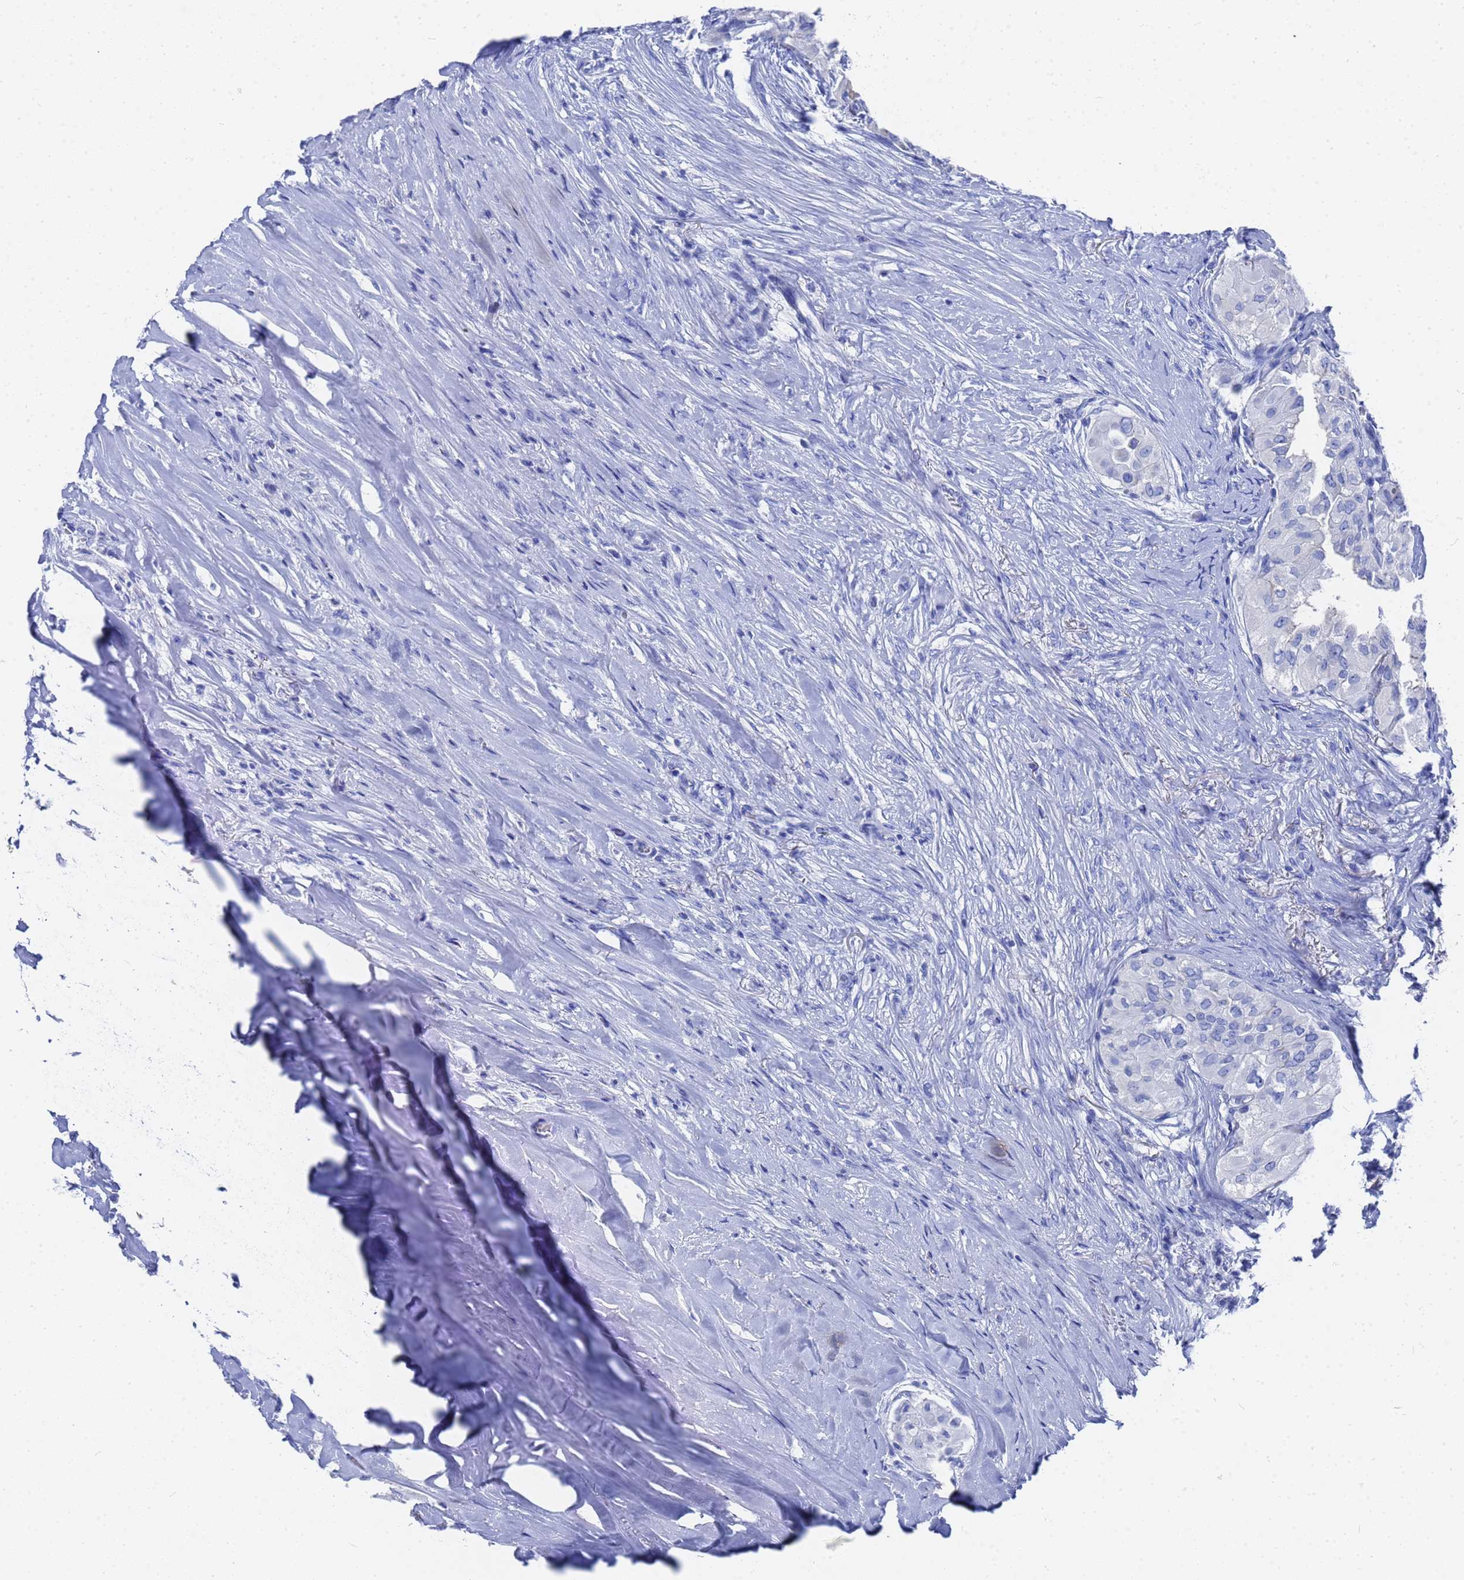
{"staining": {"intensity": "negative", "quantity": "none", "location": "none"}, "tissue": "thyroid cancer", "cell_type": "Tumor cells", "image_type": "cancer", "snomed": [{"axis": "morphology", "description": "Papillary adenocarcinoma, NOS"}, {"axis": "topography", "description": "Thyroid gland"}], "caption": "There is no significant positivity in tumor cells of thyroid cancer.", "gene": "GGT1", "patient": {"sex": "female", "age": 59}}